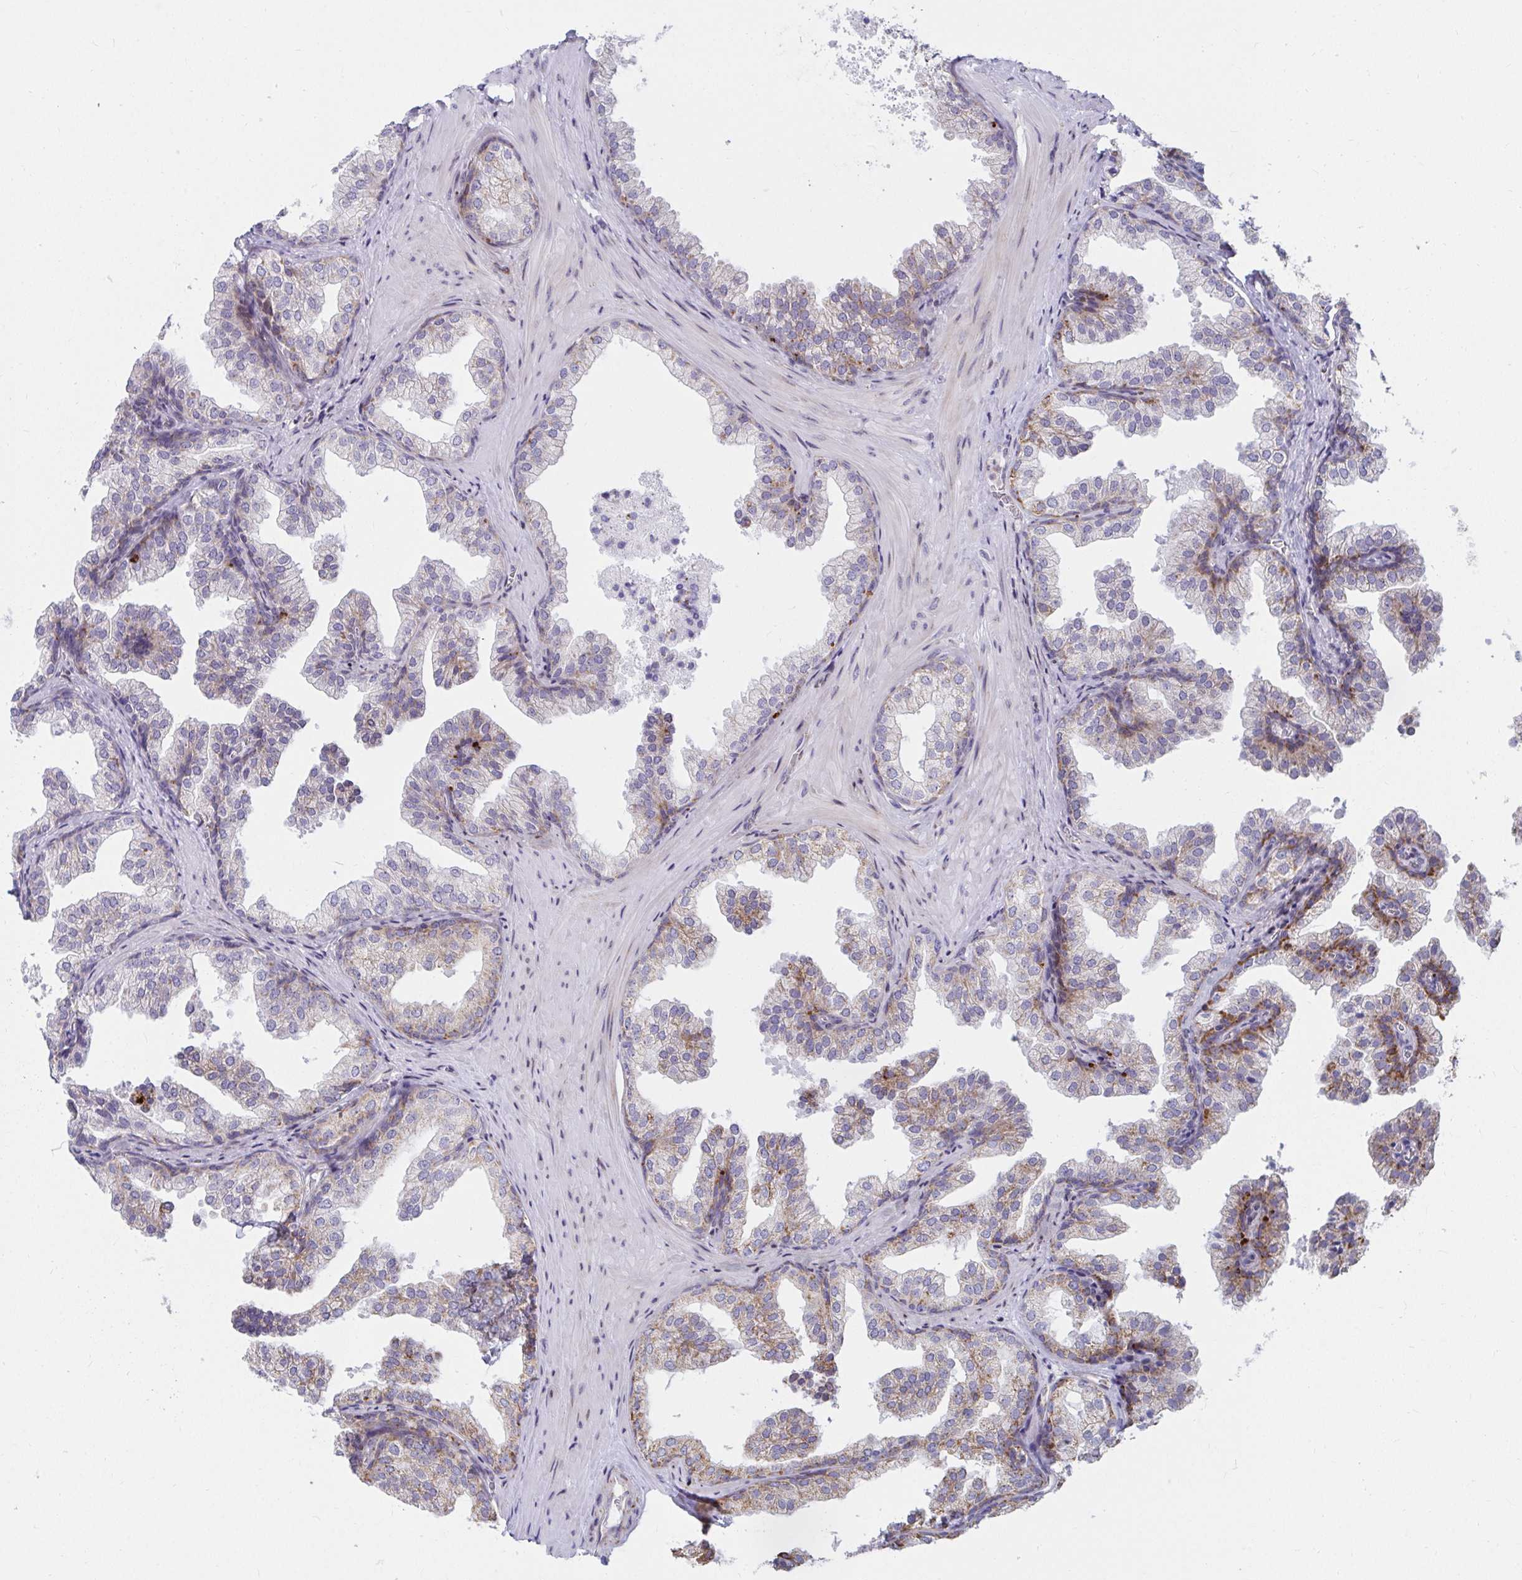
{"staining": {"intensity": "weak", "quantity": "<25%", "location": "cytoplasmic/membranous"}, "tissue": "prostate", "cell_type": "Glandular cells", "image_type": "normal", "snomed": [{"axis": "morphology", "description": "Normal tissue, NOS"}, {"axis": "topography", "description": "Prostate"}], "caption": "Immunohistochemistry (IHC) of benign prostate reveals no positivity in glandular cells.", "gene": "EXOC5", "patient": {"sex": "male", "age": 37}}